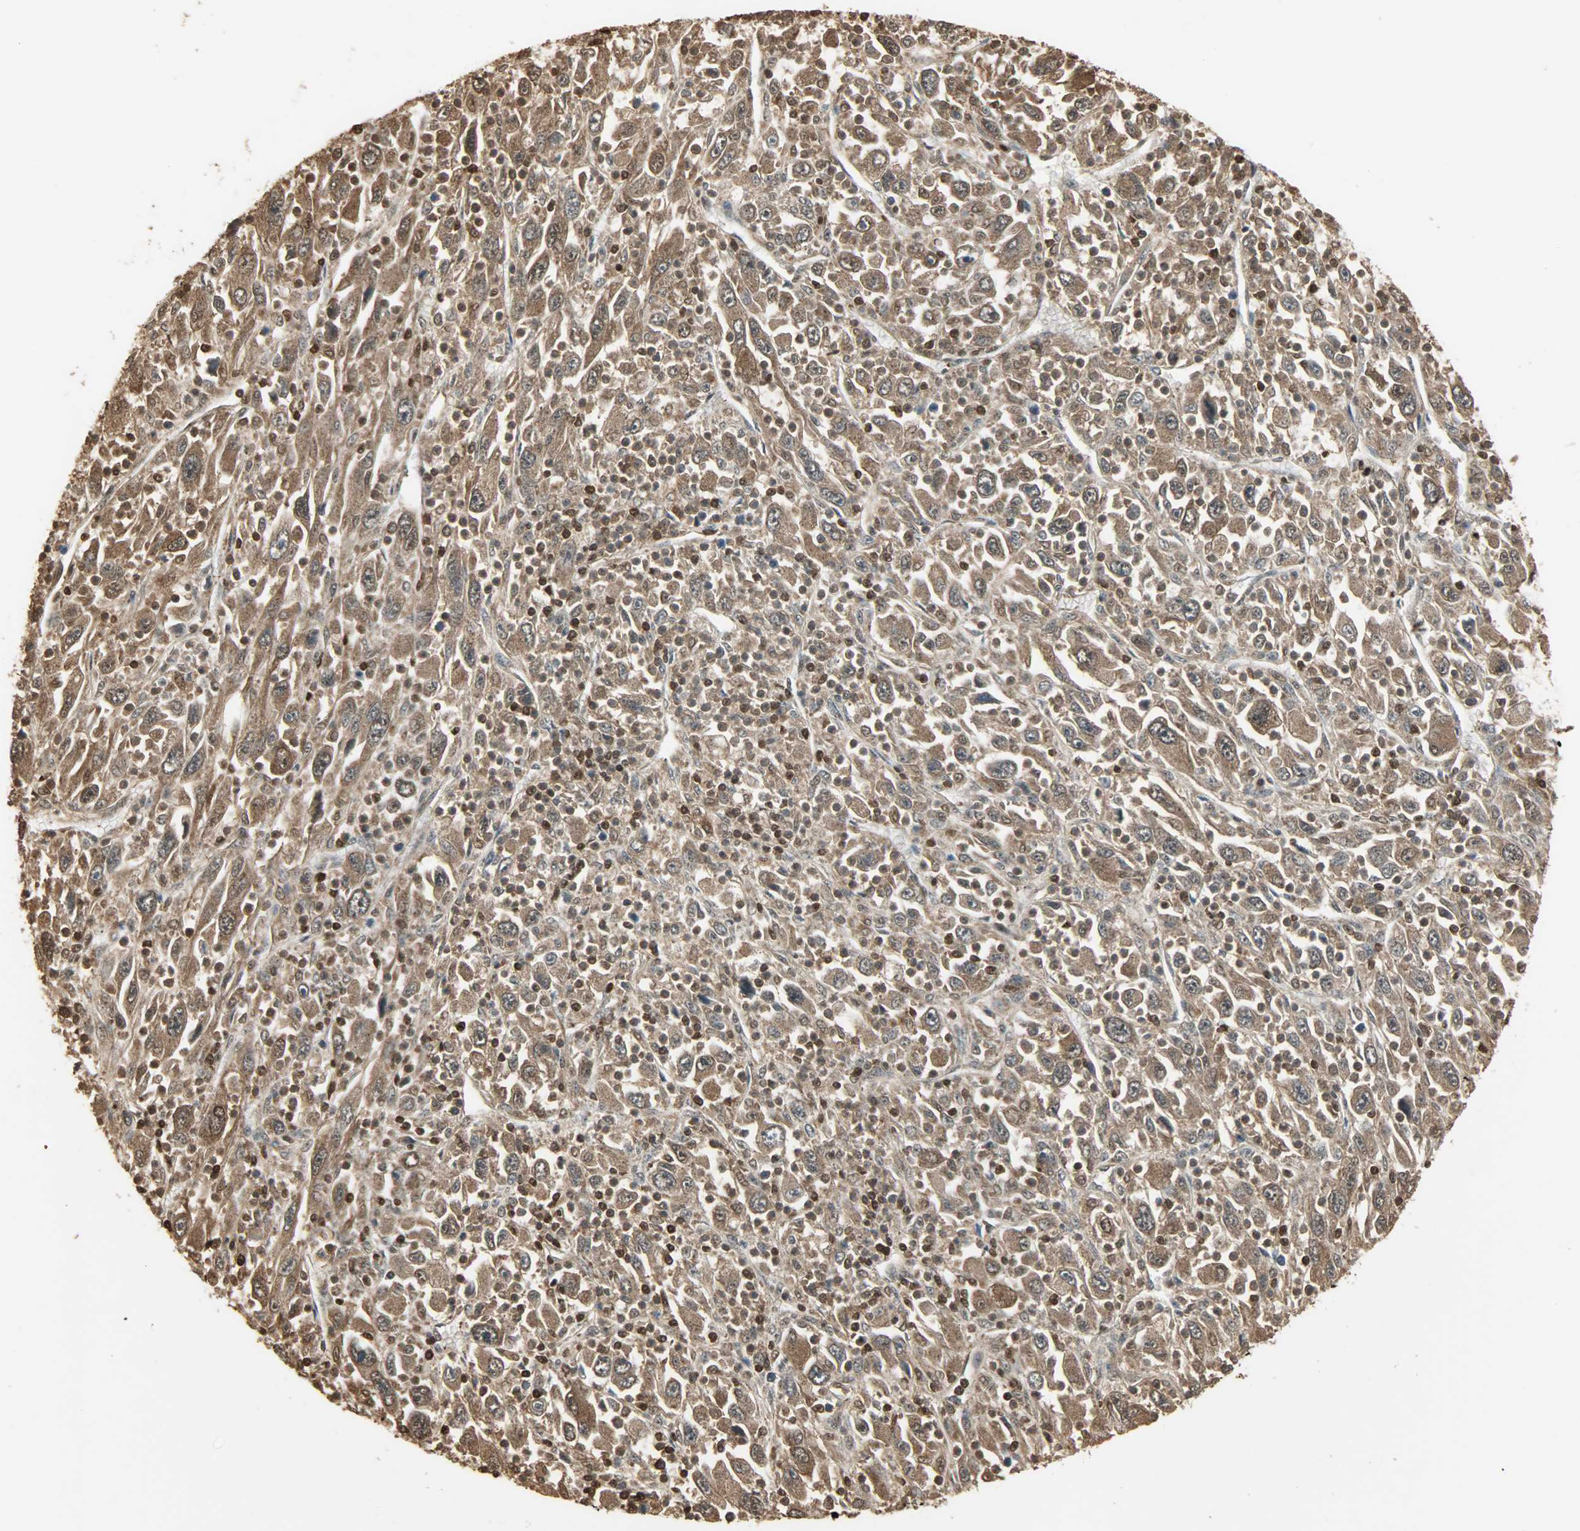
{"staining": {"intensity": "strong", "quantity": ">75%", "location": "cytoplasmic/membranous,nuclear"}, "tissue": "melanoma", "cell_type": "Tumor cells", "image_type": "cancer", "snomed": [{"axis": "morphology", "description": "Malignant melanoma, Metastatic site"}, {"axis": "topography", "description": "Skin"}], "caption": "Protein positivity by IHC exhibits strong cytoplasmic/membranous and nuclear staining in about >75% of tumor cells in malignant melanoma (metastatic site).", "gene": "YWHAZ", "patient": {"sex": "female", "age": 56}}